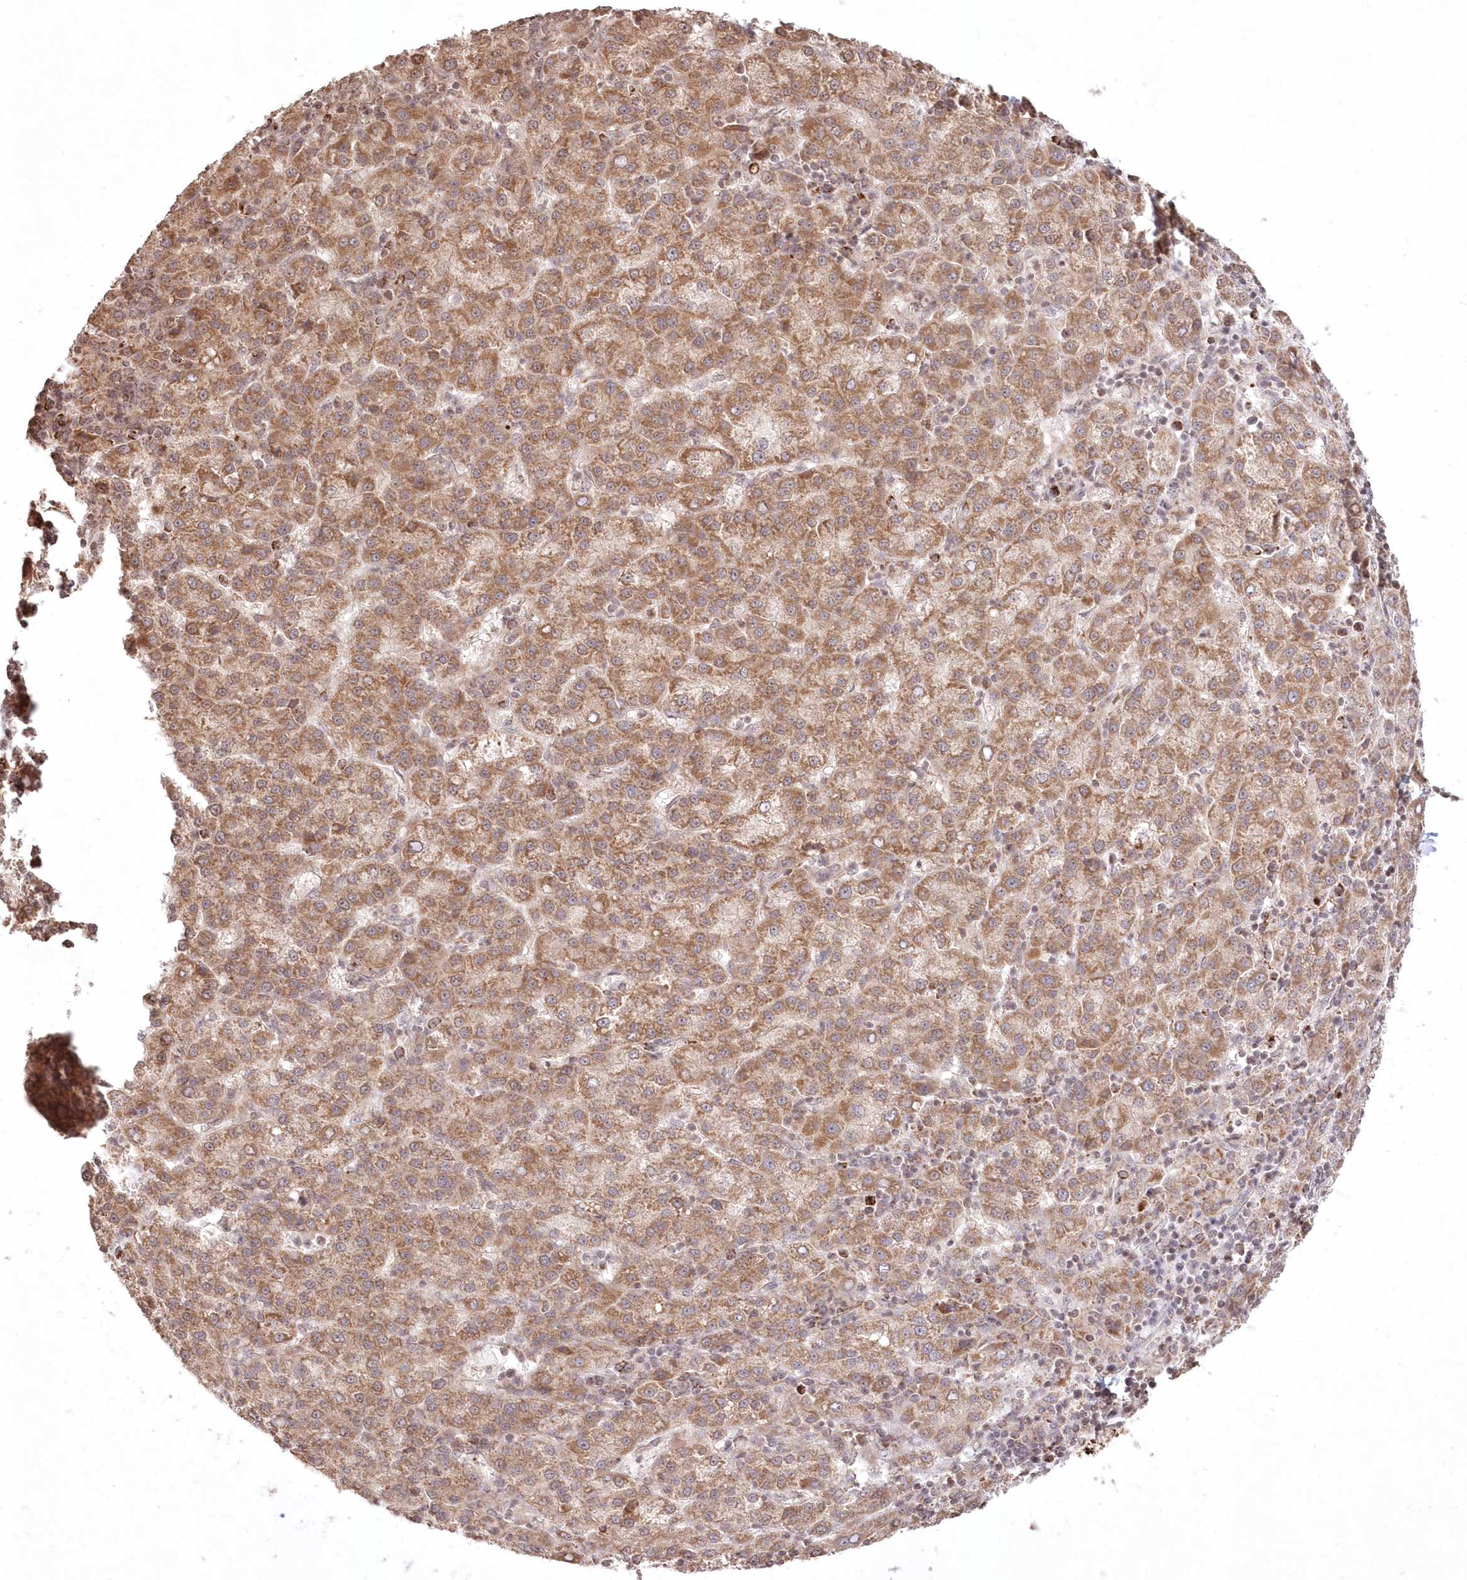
{"staining": {"intensity": "moderate", "quantity": ">75%", "location": "cytoplasmic/membranous"}, "tissue": "liver cancer", "cell_type": "Tumor cells", "image_type": "cancer", "snomed": [{"axis": "morphology", "description": "Carcinoma, Hepatocellular, NOS"}, {"axis": "topography", "description": "Liver"}], "caption": "This photomicrograph exhibits IHC staining of hepatocellular carcinoma (liver), with medium moderate cytoplasmic/membranous staining in approximately >75% of tumor cells.", "gene": "LRPPRC", "patient": {"sex": "female", "age": 58}}